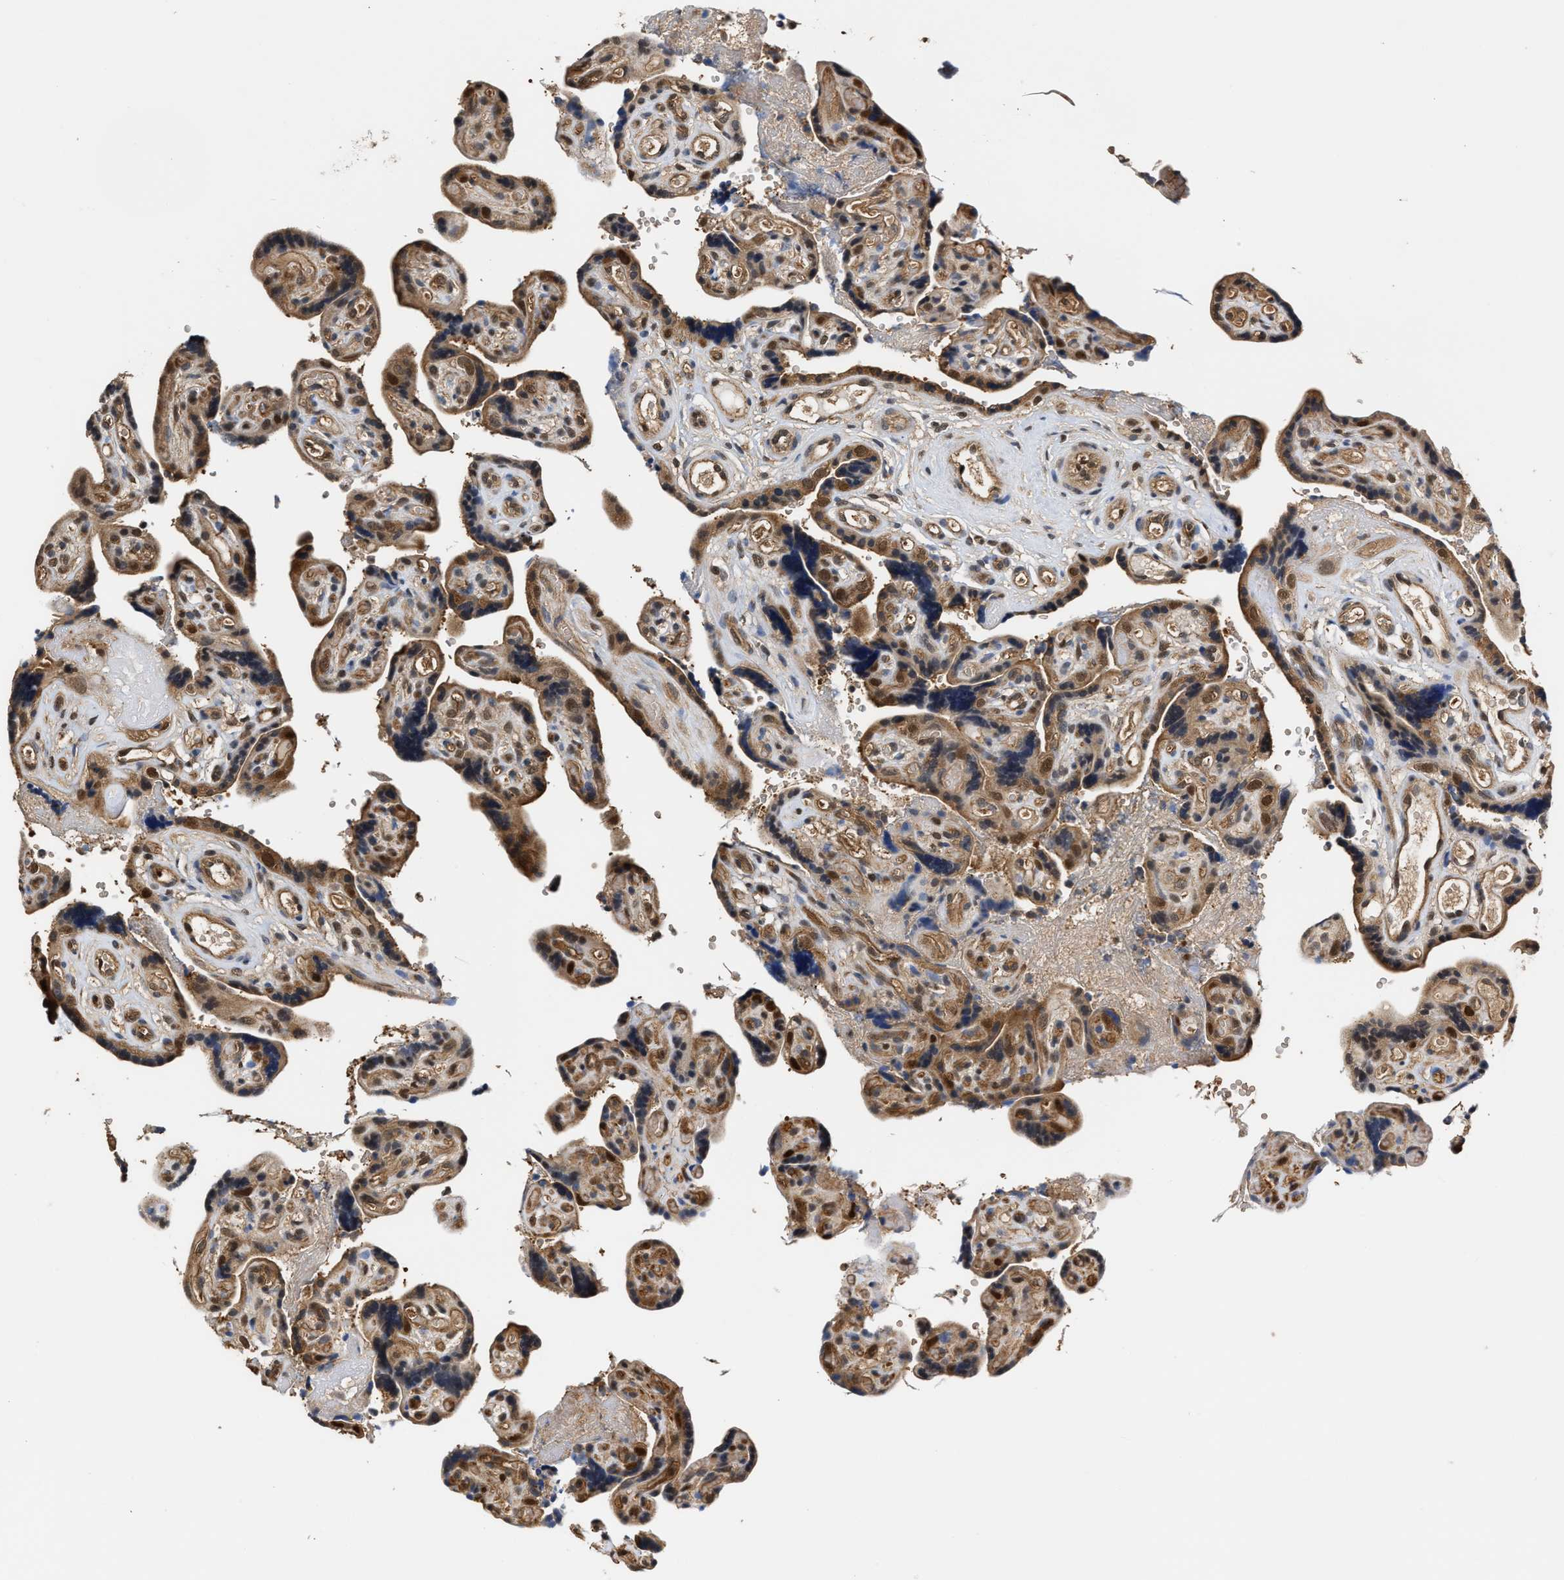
{"staining": {"intensity": "moderate", "quantity": ">75%", "location": "cytoplasmic/membranous,nuclear"}, "tissue": "placenta", "cell_type": "Decidual cells", "image_type": "normal", "snomed": [{"axis": "morphology", "description": "Normal tissue, NOS"}, {"axis": "topography", "description": "Placenta"}], "caption": "Immunohistochemical staining of normal placenta demonstrates medium levels of moderate cytoplasmic/membranous,nuclear expression in approximately >75% of decidual cells. (DAB IHC with brightfield microscopy, high magnification).", "gene": "SCAI", "patient": {"sex": "female", "age": 30}}